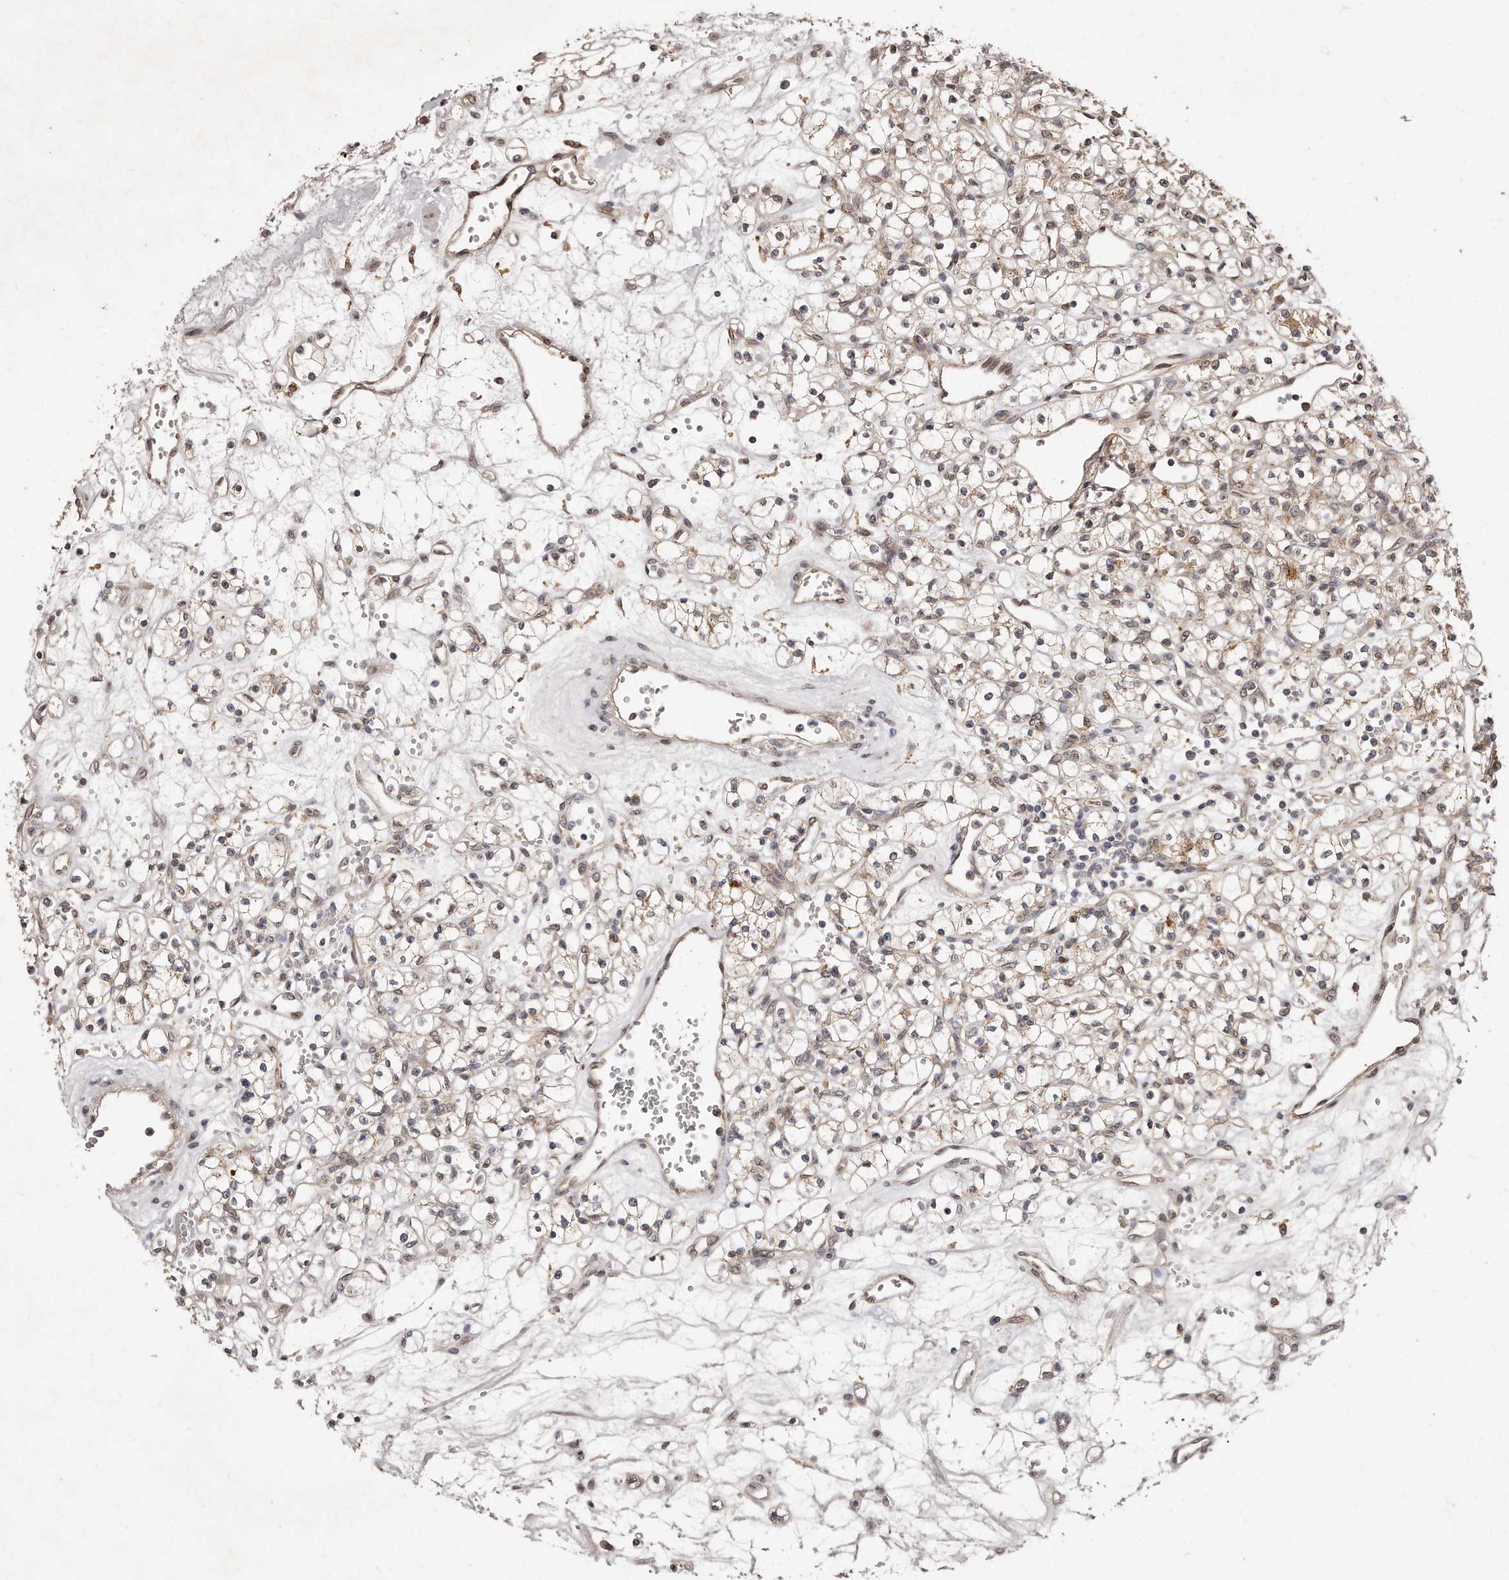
{"staining": {"intensity": "weak", "quantity": ">75%", "location": "cytoplasmic/membranous"}, "tissue": "renal cancer", "cell_type": "Tumor cells", "image_type": "cancer", "snomed": [{"axis": "morphology", "description": "Adenocarcinoma, NOS"}, {"axis": "topography", "description": "Kidney"}], "caption": "Weak cytoplasmic/membranous positivity for a protein is identified in about >75% of tumor cells of renal adenocarcinoma using immunohistochemistry.", "gene": "HASPIN", "patient": {"sex": "female", "age": 59}}